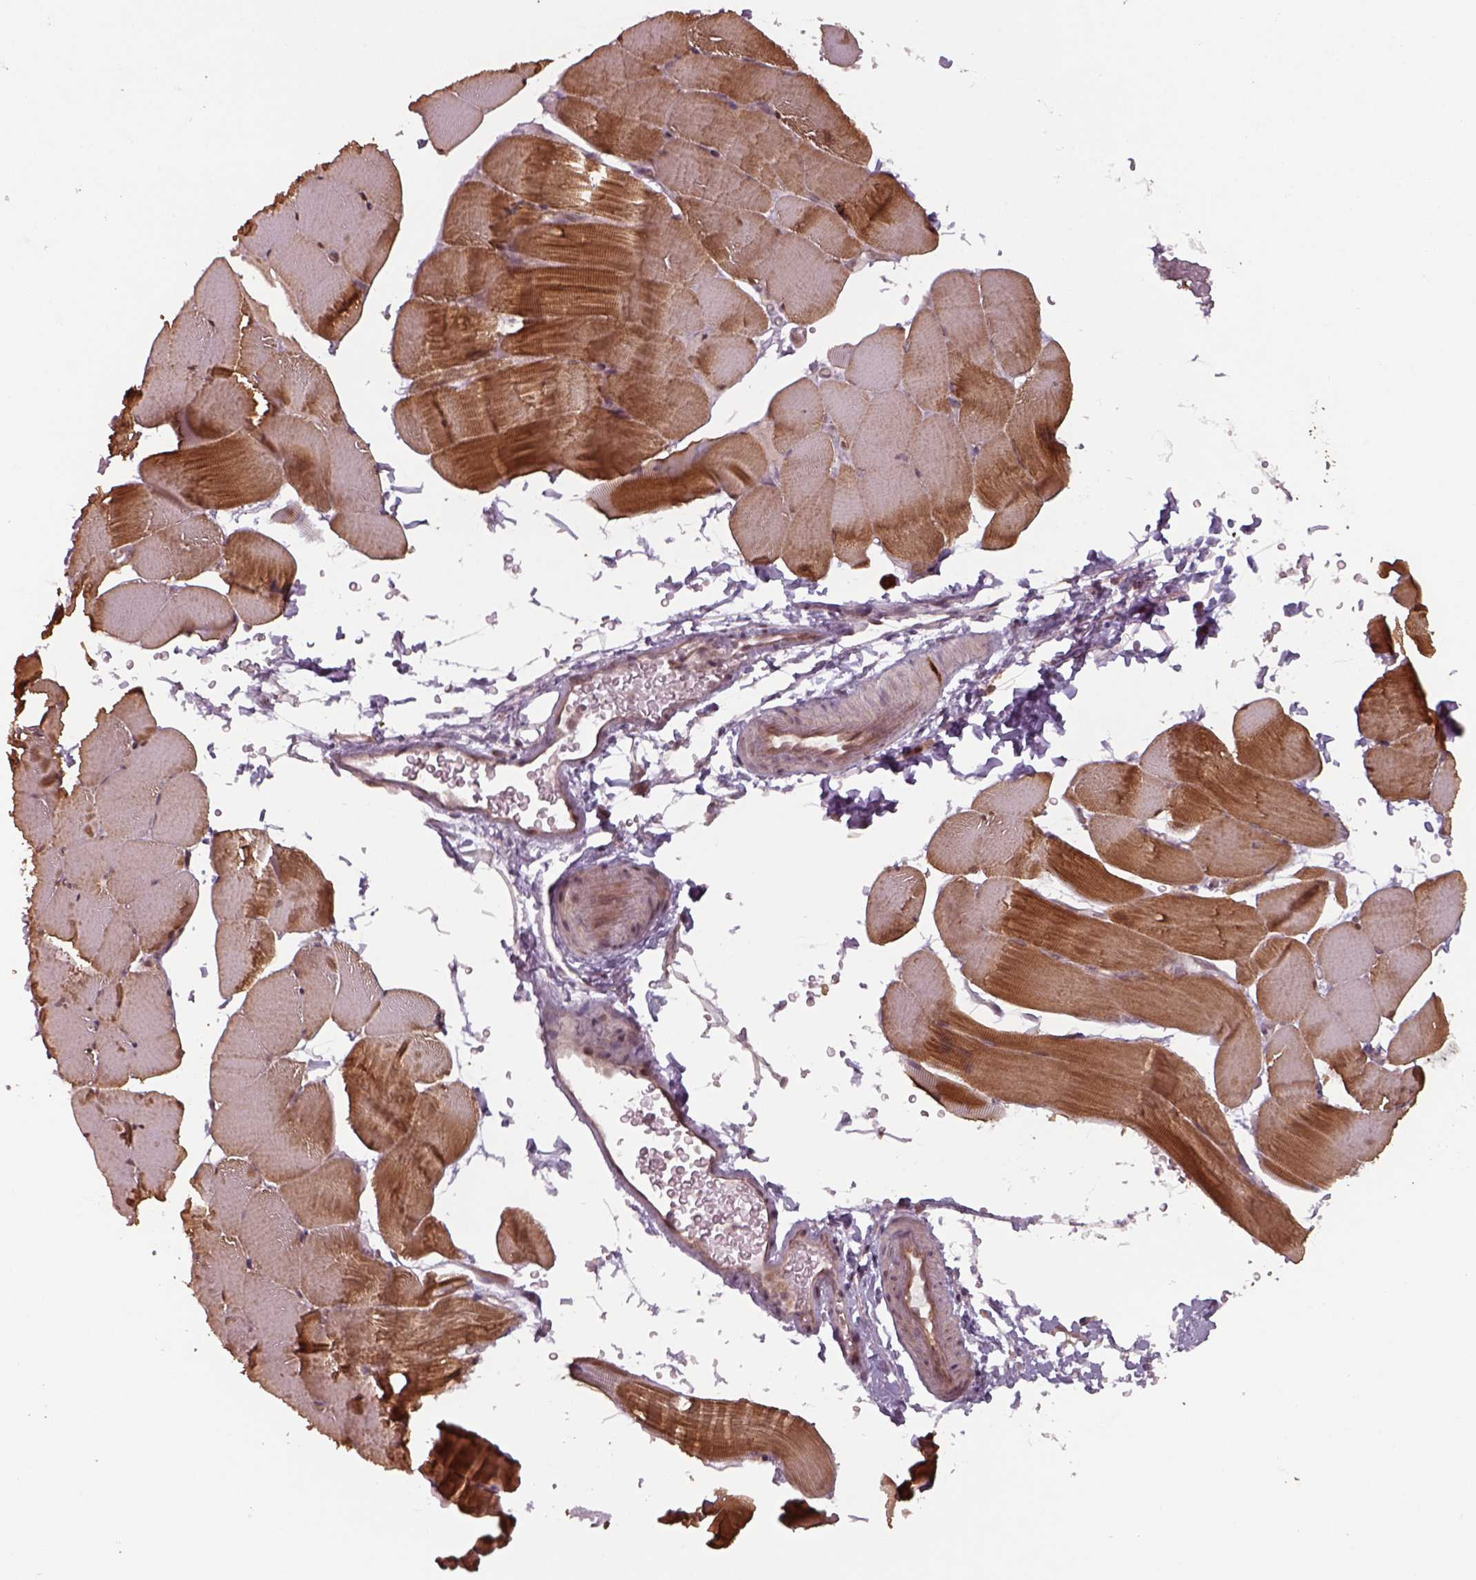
{"staining": {"intensity": "moderate", "quantity": "25%-75%", "location": "cytoplasmic/membranous"}, "tissue": "skeletal muscle", "cell_type": "Myocytes", "image_type": "normal", "snomed": [{"axis": "morphology", "description": "Normal tissue, NOS"}, {"axis": "topography", "description": "Skeletal muscle"}], "caption": "DAB immunohistochemical staining of unremarkable skeletal muscle exhibits moderate cytoplasmic/membranous protein expression in approximately 25%-75% of myocytes.", "gene": "CHMP3", "patient": {"sex": "female", "age": 37}}